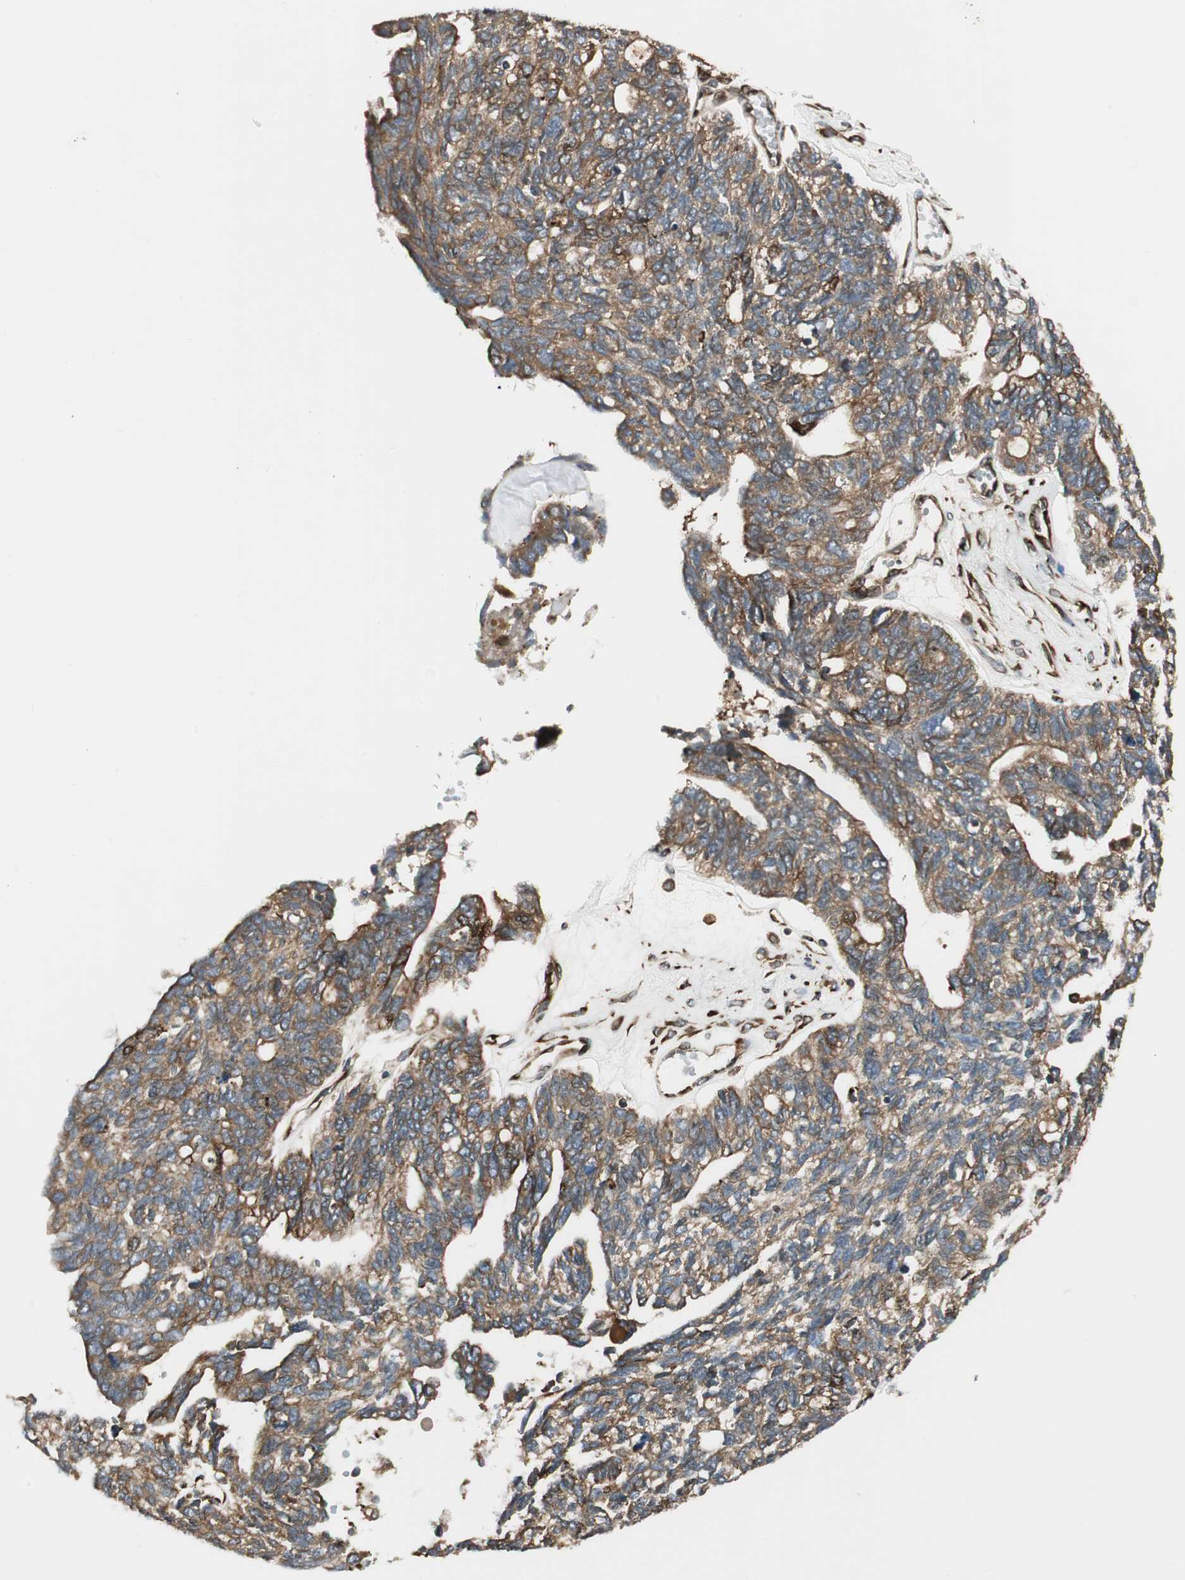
{"staining": {"intensity": "moderate", "quantity": ">75%", "location": "cytoplasmic/membranous"}, "tissue": "ovarian cancer", "cell_type": "Tumor cells", "image_type": "cancer", "snomed": [{"axis": "morphology", "description": "Cystadenocarcinoma, serous, NOS"}, {"axis": "topography", "description": "Ovary"}], "caption": "High-power microscopy captured an immunohistochemistry (IHC) image of ovarian cancer, revealing moderate cytoplasmic/membranous staining in about >75% of tumor cells.", "gene": "PRKG1", "patient": {"sex": "female", "age": 79}}